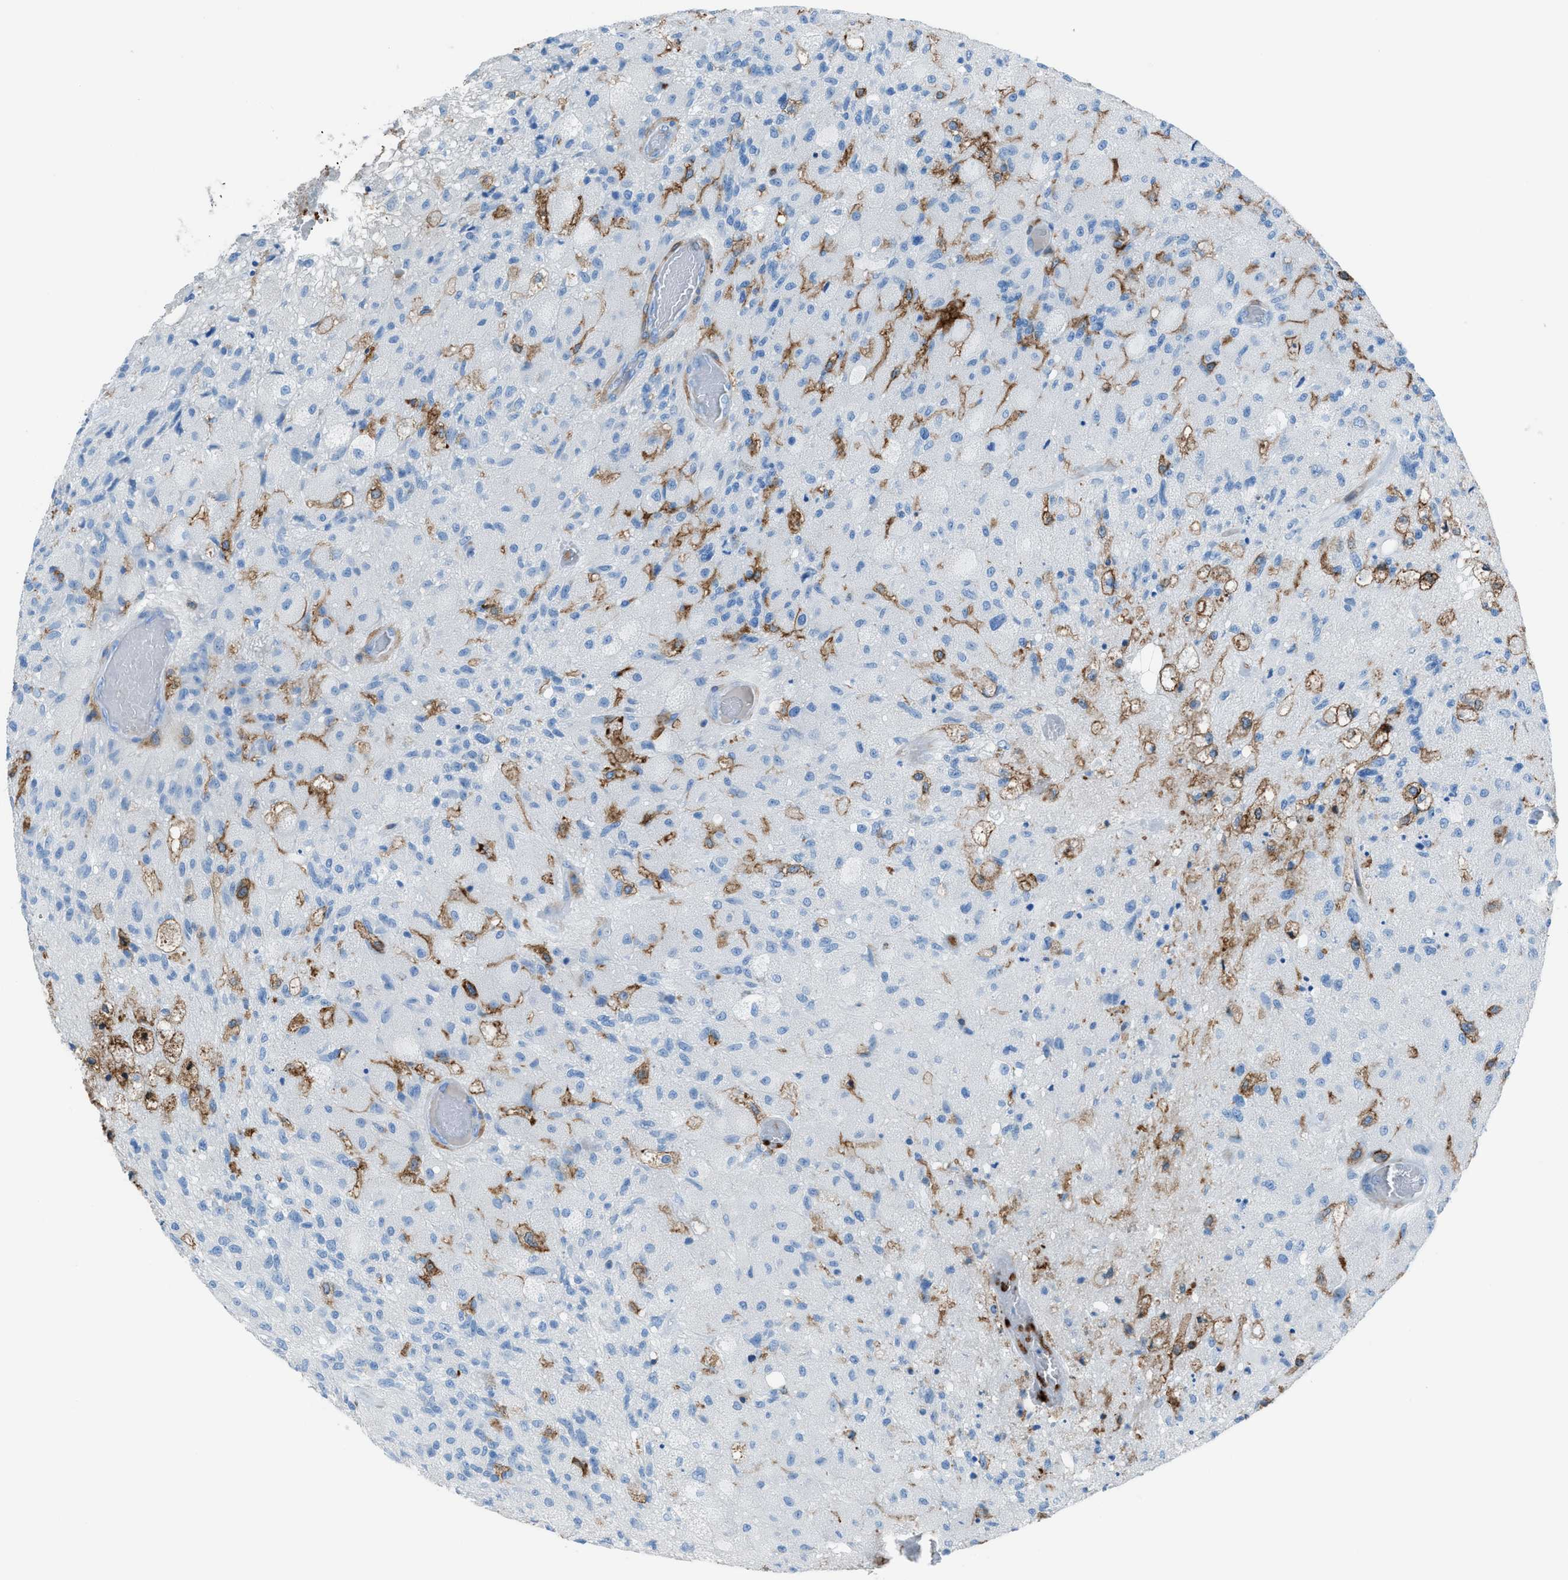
{"staining": {"intensity": "moderate", "quantity": "<25%", "location": "cytoplasmic/membranous"}, "tissue": "glioma", "cell_type": "Tumor cells", "image_type": "cancer", "snomed": [{"axis": "morphology", "description": "Normal tissue, NOS"}, {"axis": "morphology", "description": "Glioma, malignant, High grade"}, {"axis": "topography", "description": "Cerebral cortex"}], "caption": "Glioma stained for a protein (brown) shows moderate cytoplasmic/membranous positive positivity in approximately <25% of tumor cells.", "gene": "ITGB2", "patient": {"sex": "male", "age": 77}}